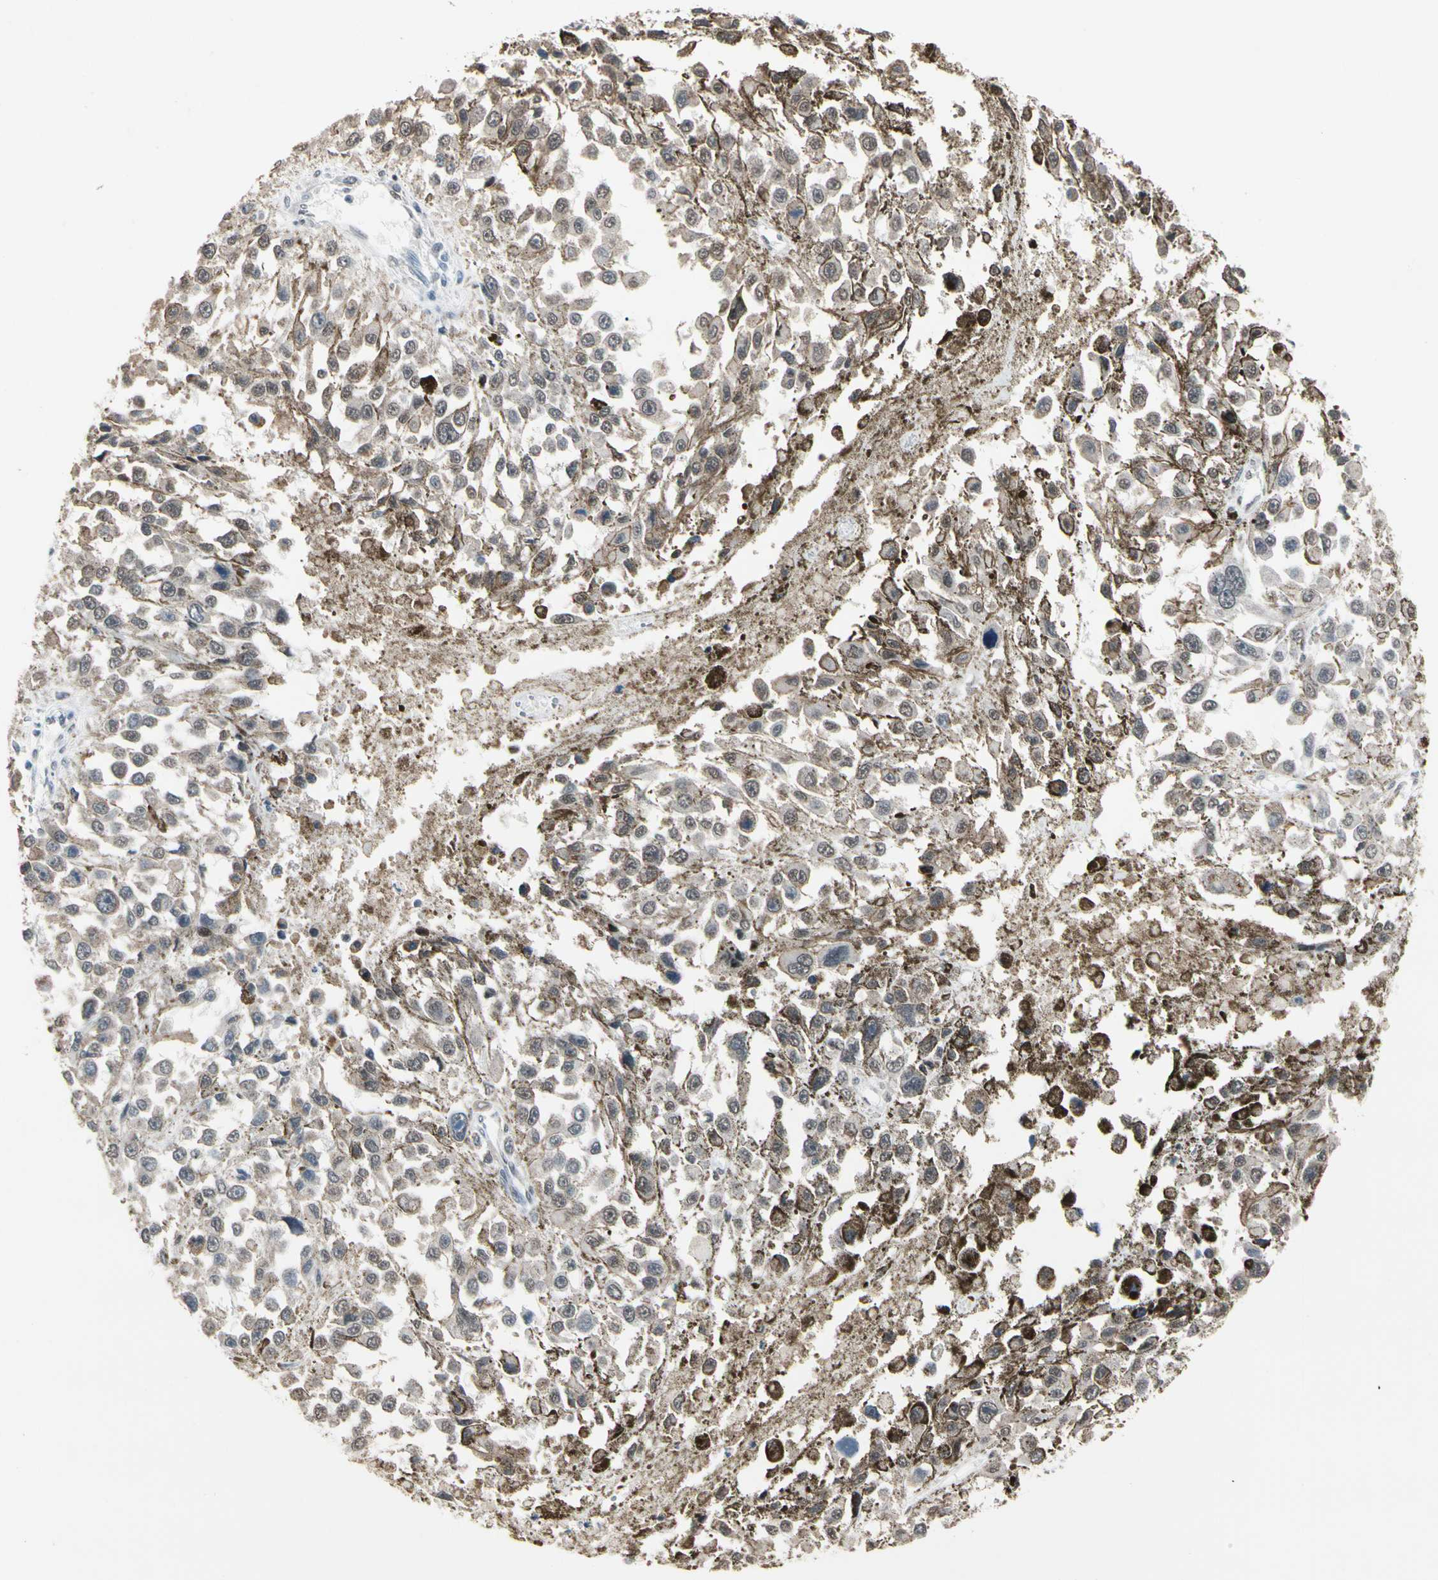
{"staining": {"intensity": "weak", "quantity": ">75%", "location": "cytoplasmic/membranous"}, "tissue": "melanoma", "cell_type": "Tumor cells", "image_type": "cancer", "snomed": [{"axis": "morphology", "description": "Malignant melanoma, Metastatic site"}, {"axis": "topography", "description": "Lymph node"}], "caption": "A histopathology image showing weak cytoplasmic/membranous positivity in approximately >75% of tumor cells in malignant melanoma (metastatic site), as visualized by brown immunohistochemical staining.", "gene": "SV2A", "patient": {"sex": "male", "age": 59}}